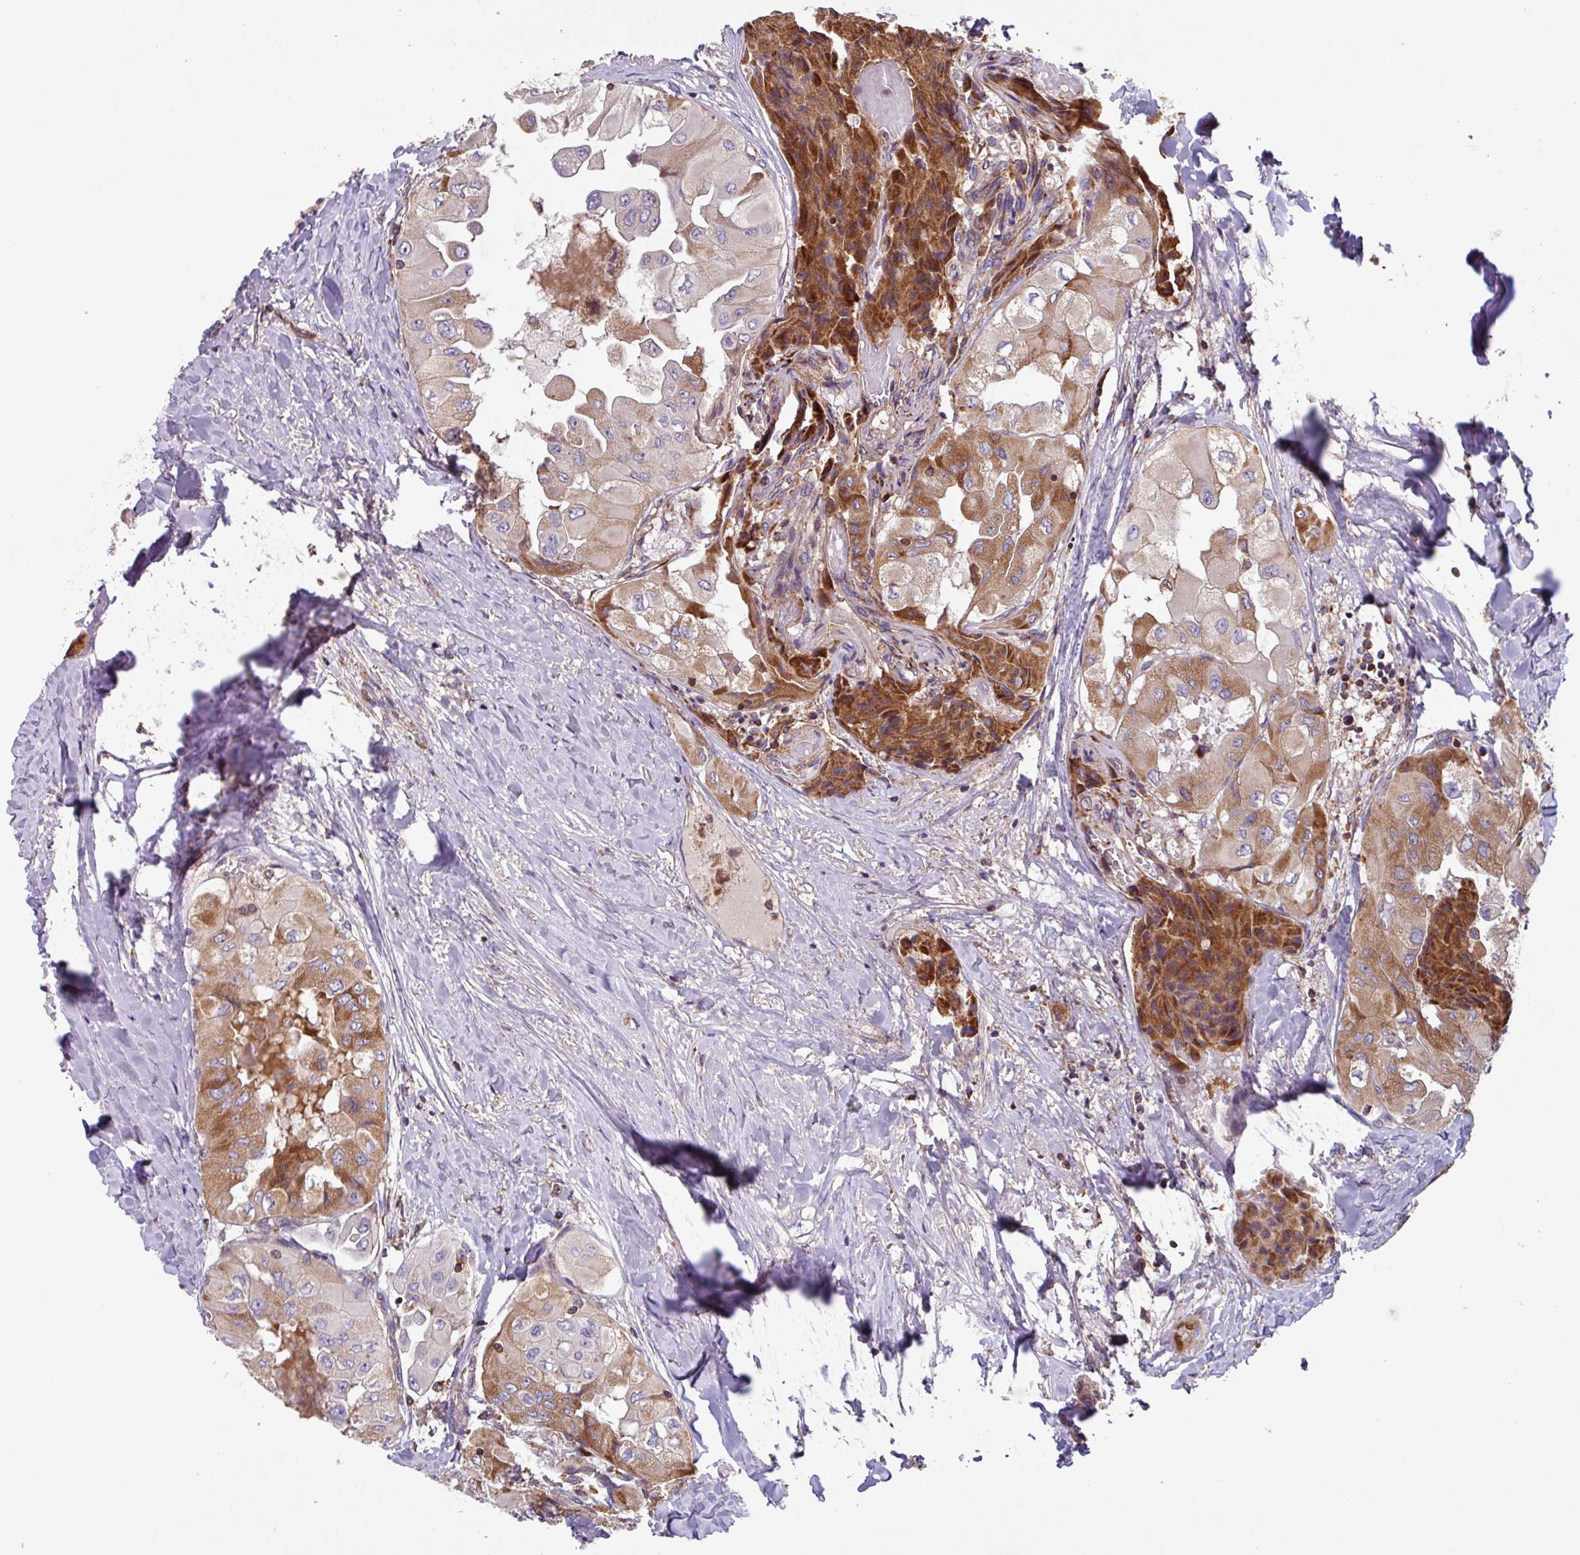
{"staining": {"intensity": "moderate", "quantity": "25%-75%", "location": "cytoplasmic/membranous"}, "tissue": "thyroid cancer", "cell_type": "Tumor cells", "image_type": "cancer", "snomed": [{"axis": "morphology", "description": "Normal tissue, NOS"}, {"axis": "morphology", "description": "Papillary adenocarcinoma, NOS"}, {"axis": "topography", "description": "Thyroid gland"}], "caption": "Thyroid cancer was stained to show a protein in brown. There is medium levels of moderate cytoplasmic/membranous expression in about 25%-75% of tumor cells.", "gene": "PLEKHD1", "patient": {"sex": "female", "age": 59}}